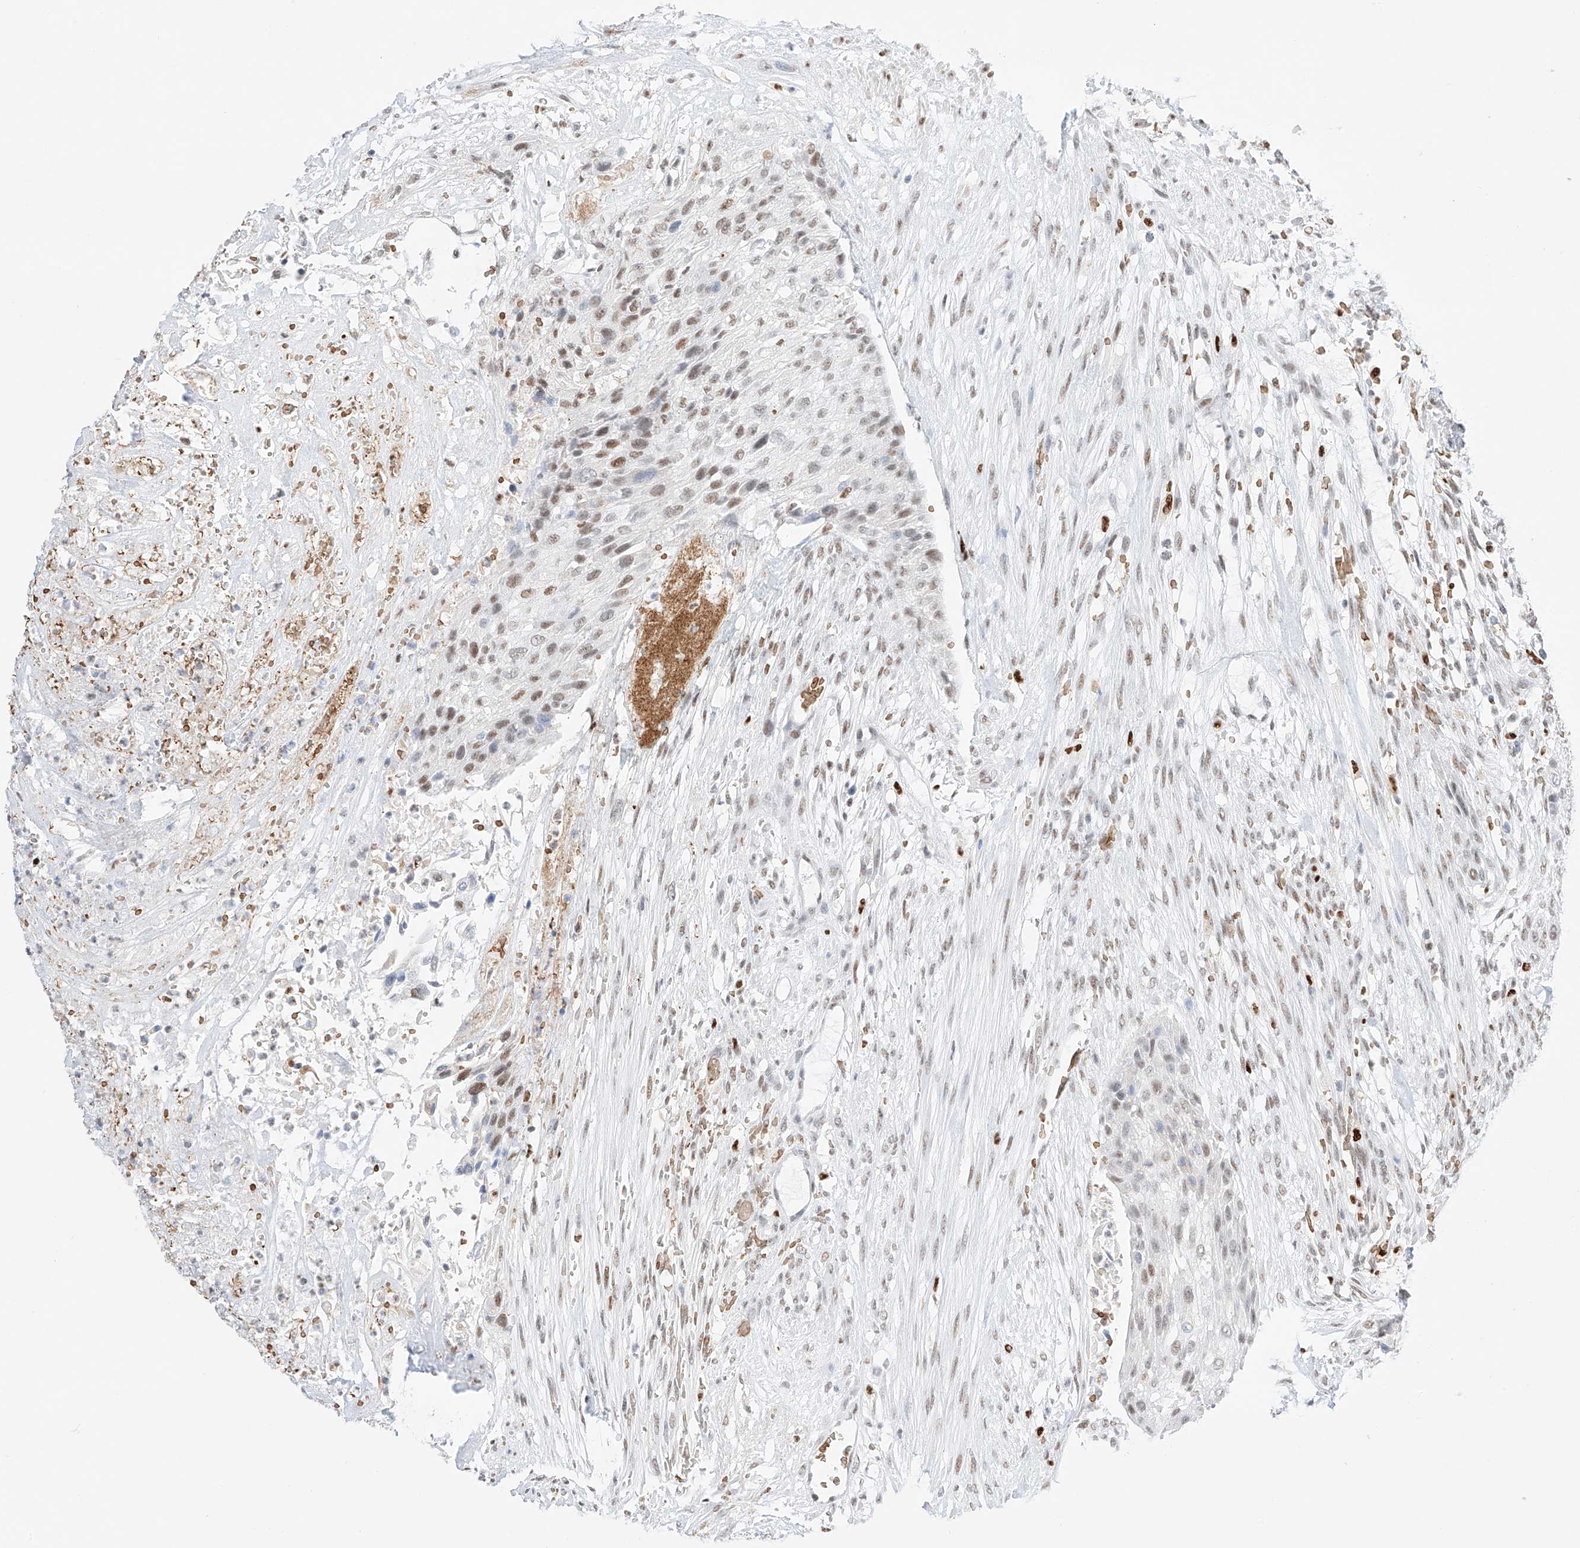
{"staining": {"intensity": "moderate", "quantity": "<25%", "location": "nuclear"}, "tissue": "urothelial cancer", "cell_type": "Tumor cells", "image_type": "cancer", "snomed": [{"axis": "morphology", "description": "Urothelial carcinoma, High grade"}, {"axis": "topography", "description": "Urinary bladder"}], "caption": "Protein staining by immunohistochemistry displays moderate nuclear positivity in about <25% of tumor cells in urothelial cancer.", "gene": "APIP", "patient": {"sex": "male", "age": 35}}